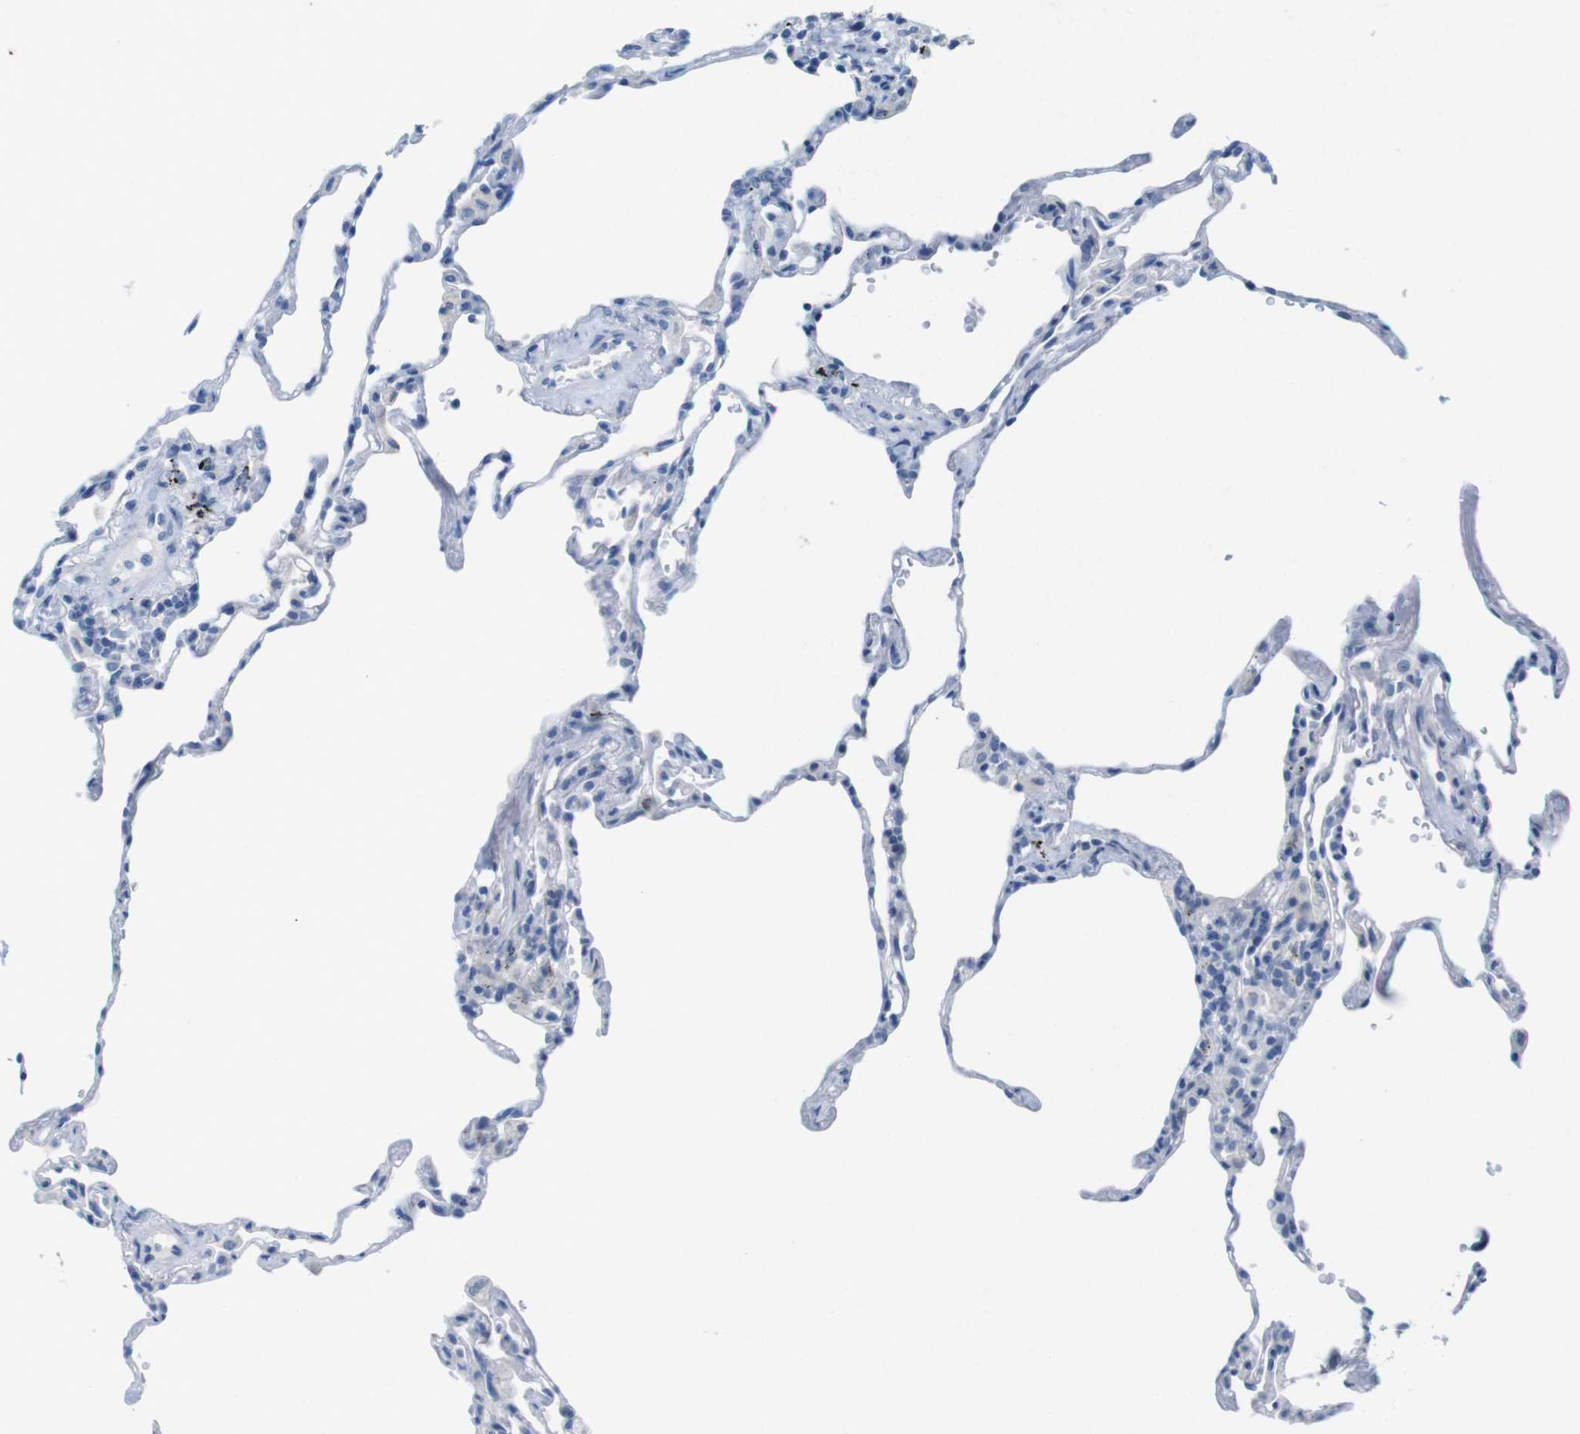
{"staining": {"intensity": "negative", "quantity": "none", "location": "none"}, "tissue": "lung", "cell_type": "Alveolar cells", "image_type": "normal", "snomed": [{"axis": "morphology", "description": "Normal tissue, NOS"}, {"axis": "topography", "description": "Lung"}], "caption": "High power microscopy image of an immunohistochemistry photomicrograph of unremarkable lung, revealing no significant expression in alveolar cells.", "gene": "OPN1SW", "patient": {"sex": "male", "age": 59}}